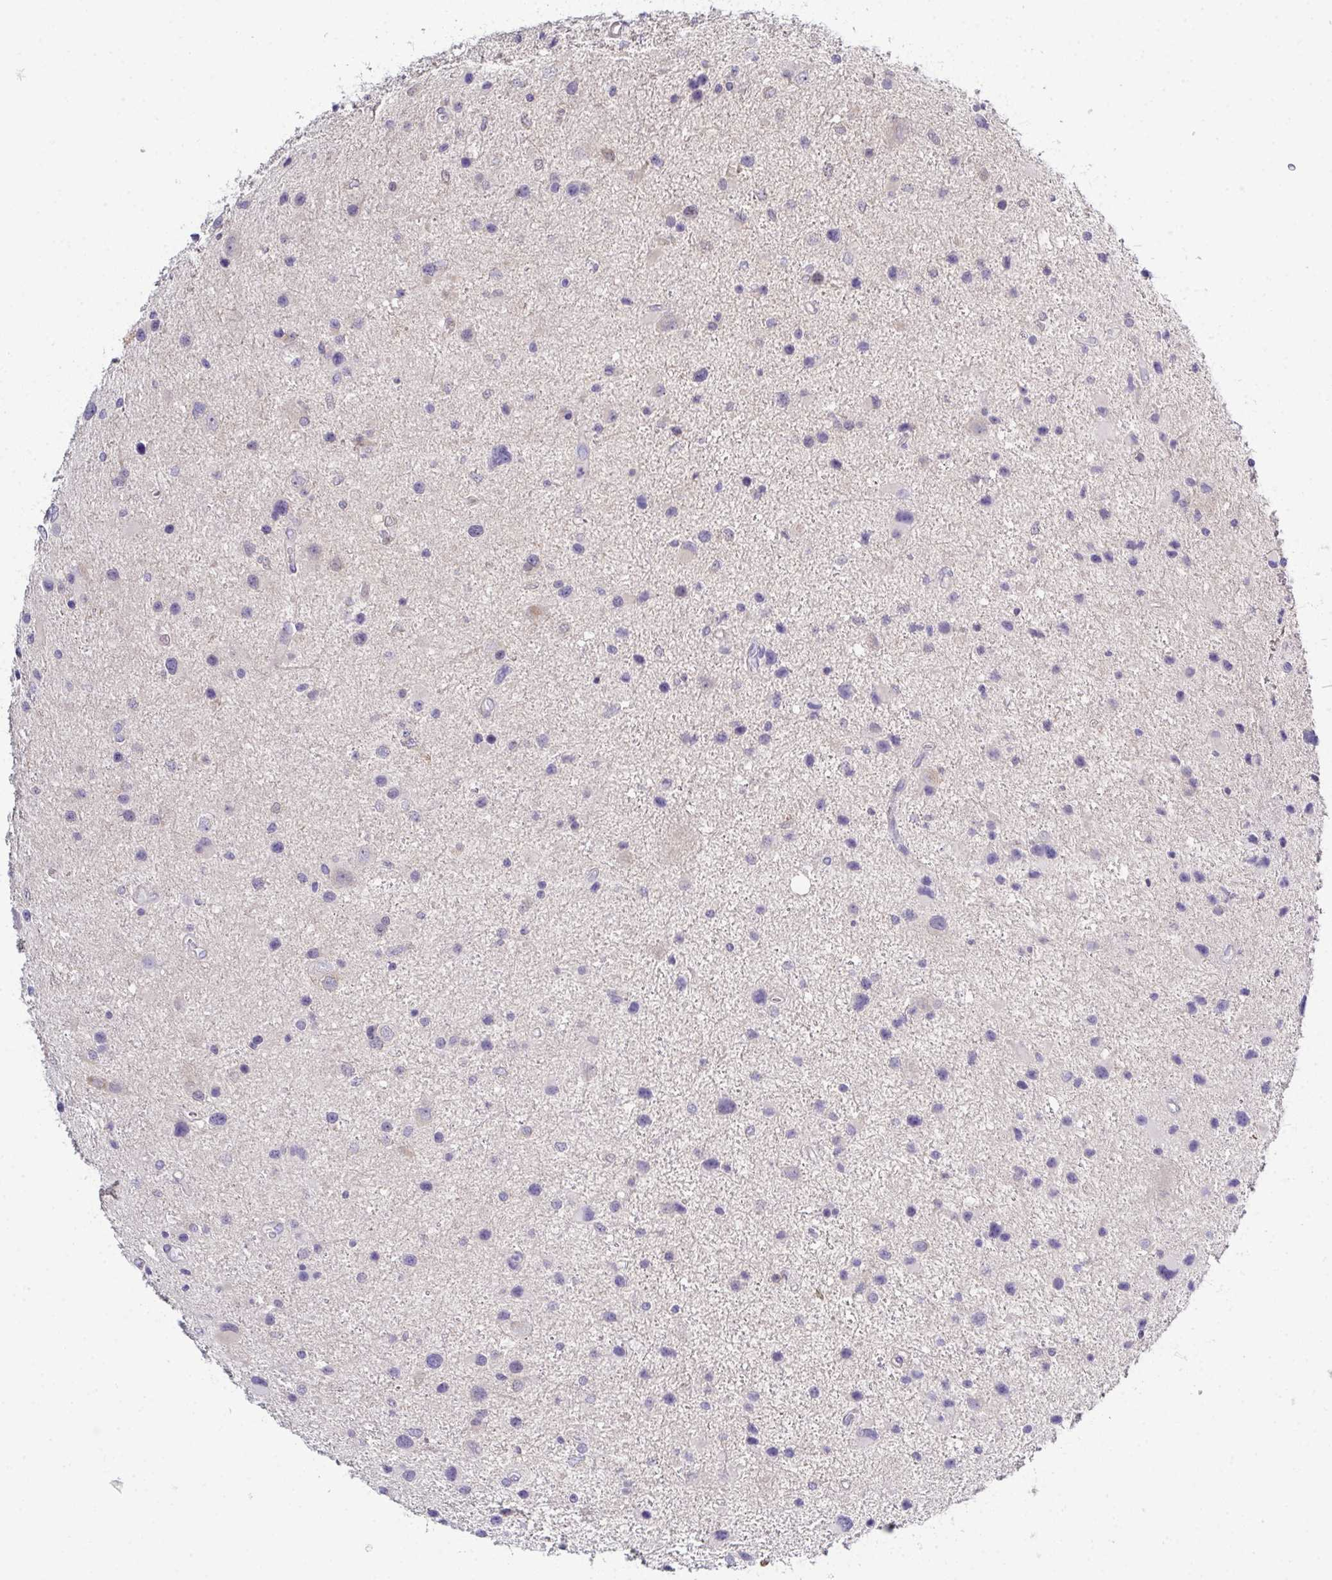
{"staining": {"intensity": "negative", "quantity": "none", "location": "none"}, "tissue": "glioma", "cell_type": "Tumor cells", "image_type": "cancer", "snomed": [{"axis": "morphology", "description": "Glioma, malignant, Low grade"}, {"axis": "topography", "description": "Brain"}], "caption": "Malignant glioma (low-grade) stained for a protein using IHC demonstrates no expression tumor cells.", "gene": "CFAP97D1", "patient": {"sex": "female", "age": 32}}